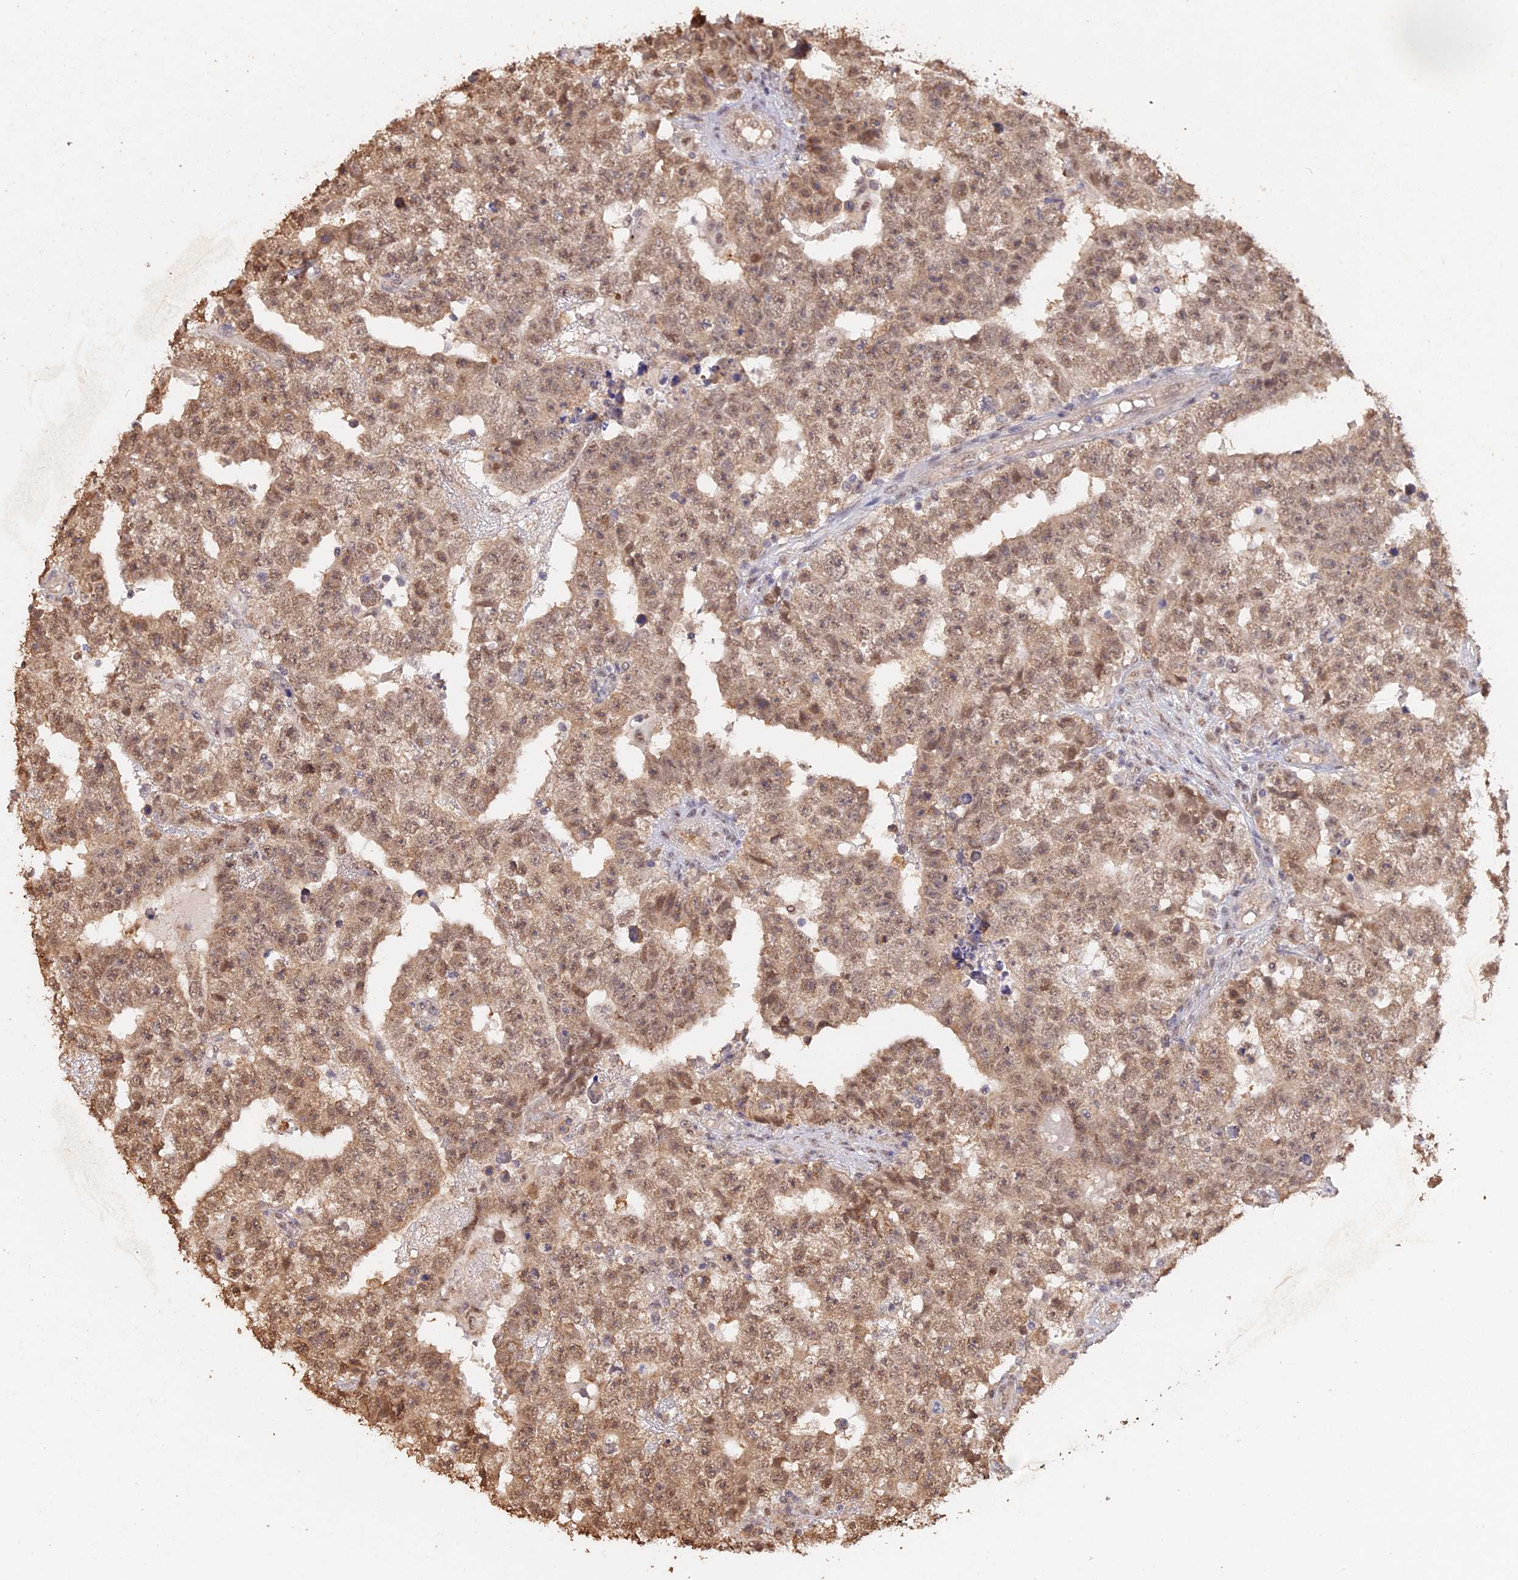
{"staining": {"intensity": "moderate", "quantity": ">75%", "location": "nuclear"}, "tissue": "testis cancer", "cell_type": "Tumor cells", "image_type": "cancer", "snomed": [{"axis": "morphology", "description": "Carcinoma, Embryonal, NOS"}, {"axis": "topography", "description": "Testis"}], "caption": "A photomicrograph of testis cancer (embryonal carcinoma) stained for a protein reveals moderate nuclear brown staining in tumor cells.", "gene": "PSMC6", "patient": {"sex": "male", "age": 25}}